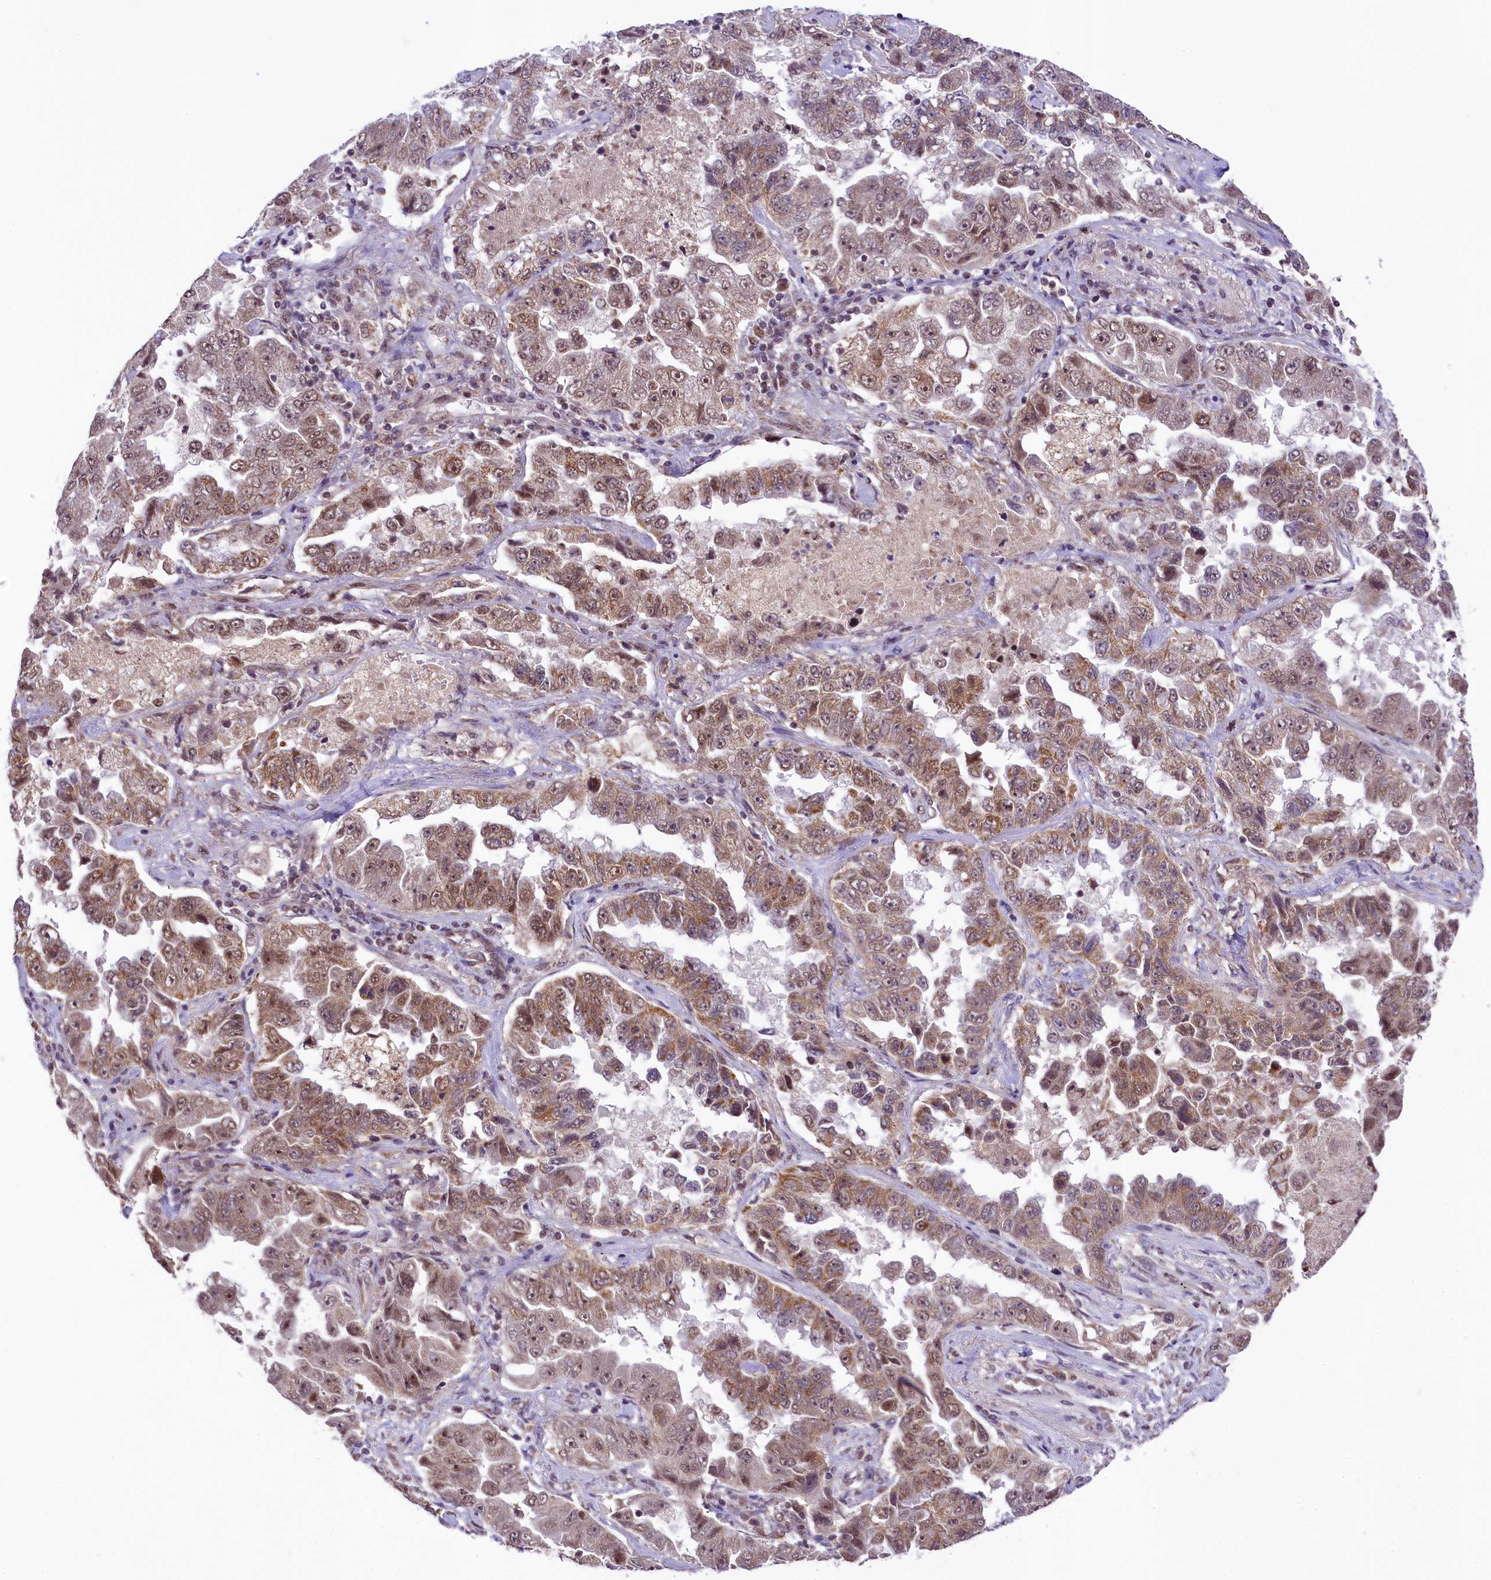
{"staining": {"intensity": "moderate", "quantity": ">75%", "location": "cytoplasmic/membranous,nuclear"}, "tissue": "lung cancer", "cell_type": "Tumor cells", "image_type": "cancer", "snomed": [{"axis": "morphology", "description": "Adenocarcinoma, NOS"}, {"axis": "topography", "description": "Lung"}], "caption": "Protein staining shows moderate cytoplasmic/membranous and nuclear staining in about >75% of tumor cells in lung cancer (adenocarcinoma).", "gene": "PAF1", "patient": {"sex": "female", "age": 51}}